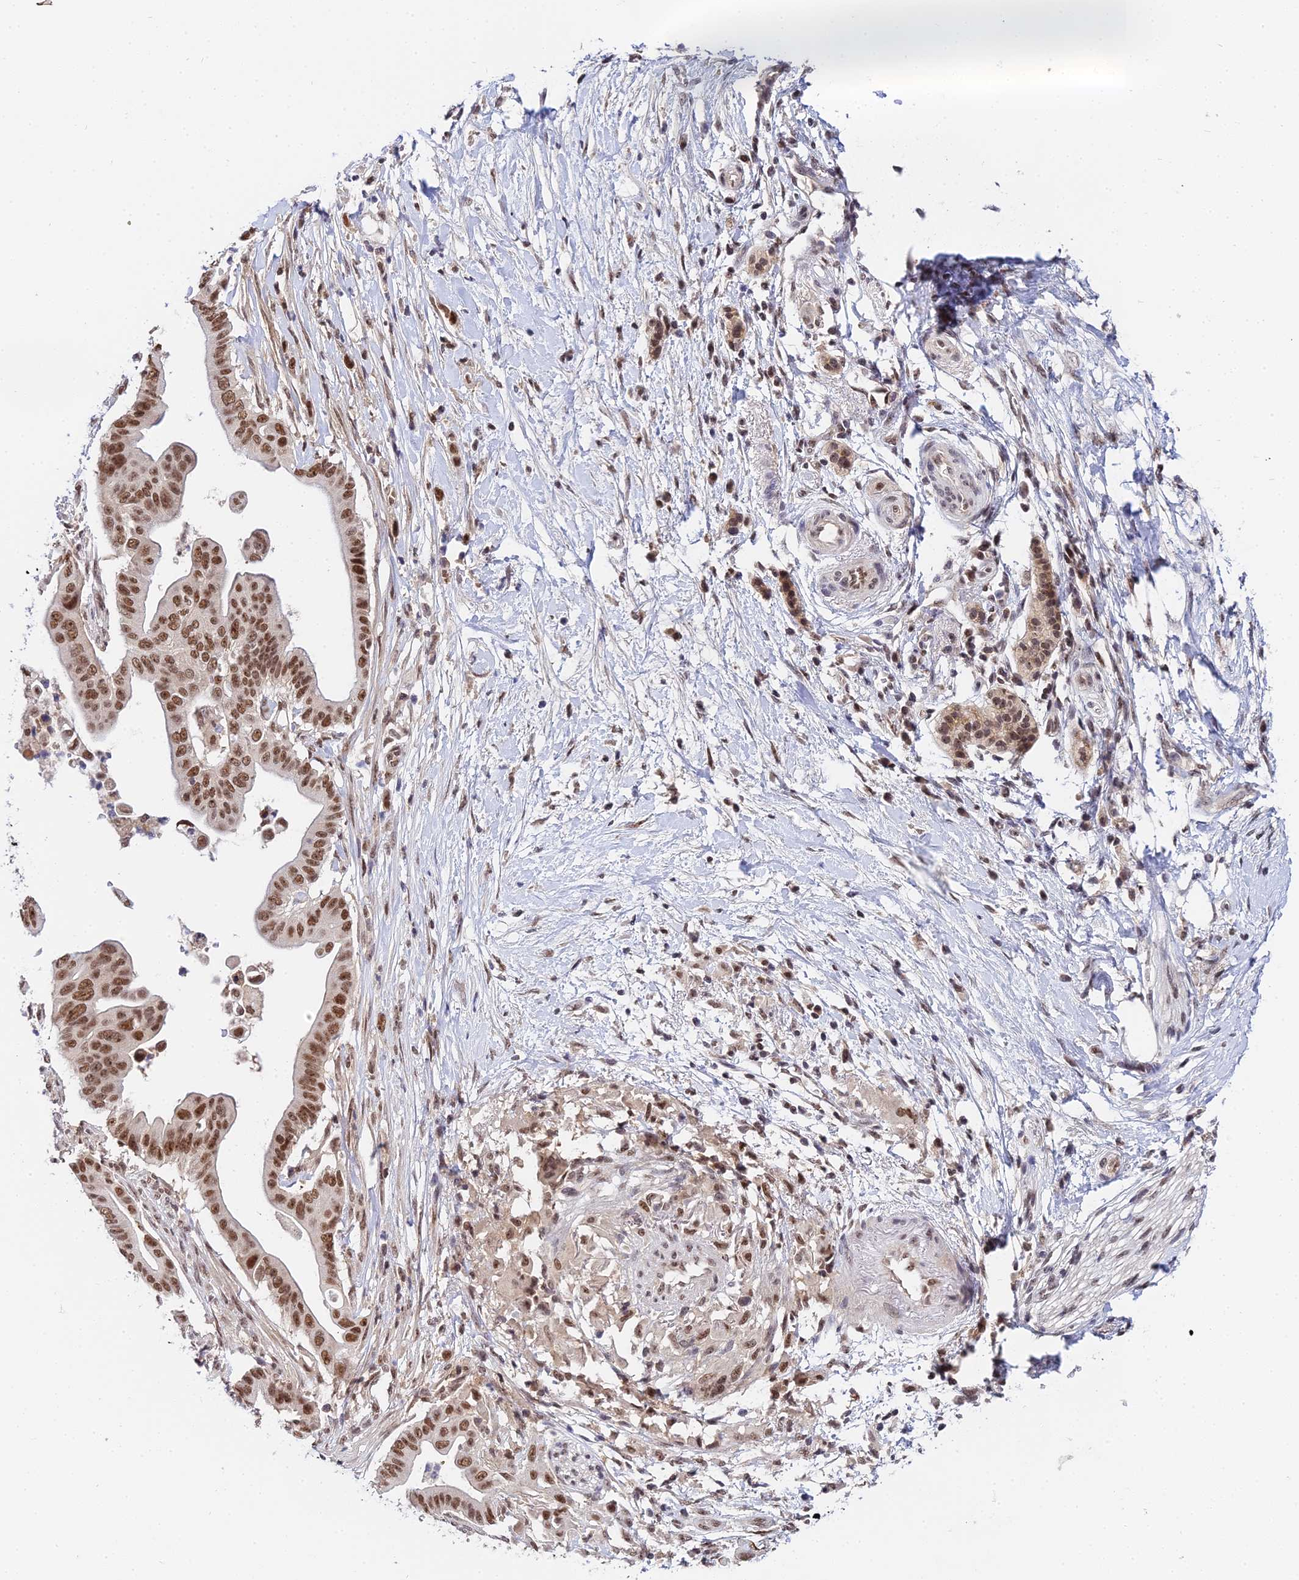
{"staining": {"intensity": "strong", "quantity": ">75%", "location": "nuclear"}, "tissue": "pancreatic cancer", "cell_type": "Tumor cells", "image_type": "cancer", "snomed": [{"axis": "morphology", "description": "Adenocarcinoma, NOS"}, {"axis": "topography", "description": "Pancreas"}], "caption": "High-magnification brightfield microscopy of adenocarcinoma (pancreatic) stained with DAB (brown) and counterstained with hematoxylin (blue). tumor cells exhibit strong nuclear positivity is identified in about>75% of cells. Using DAB (3,3'-diaminobenzidine) (brown) and hematoxylin (blue) stains, captured at high magnification using brightfield microscopy.", "gene": "EXOSC3", "patient": {"sex": "male", "age": 68}}